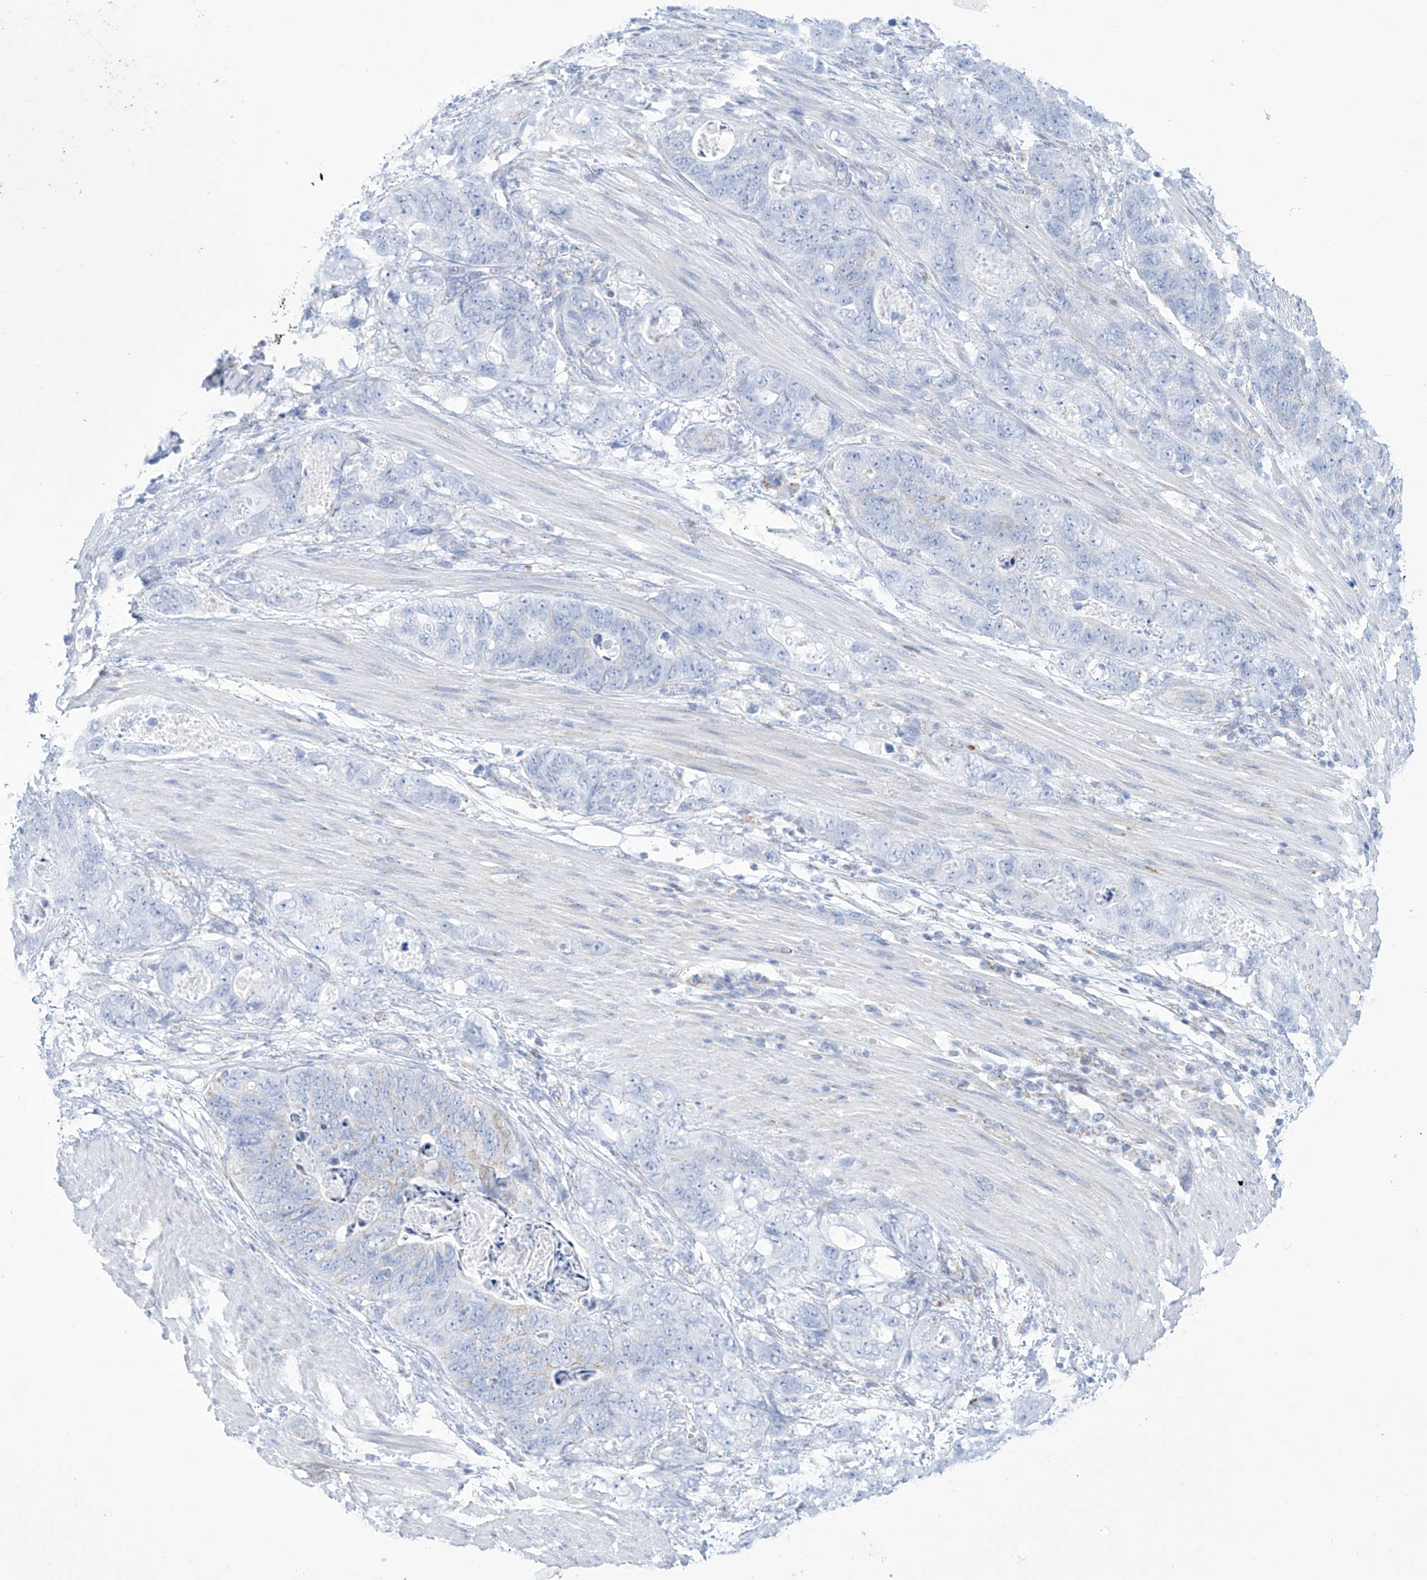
{"staining": {"intensity": "negative", "quantity": "none", "location": "none"}, "tissue": "stomach cancer", "cell_type": "Tumor cells", "image_type": "cancer", "snomed": [{"axis": "morphology", "description": "Normal tissue, NOS"}, {"axis": "morphology", "description": "Adenocarcinoma, NOS"}, {"axis": "topography", "description": "Stomach"}], "caption": "DAB (3,3'-diaminobenzidine) immunohistochemical staining of human stomach cancer (adenocarcinoma) shows no significant expression in tumor cells.", "gene": "ALDH6A1", "patient": {"sex": "female", "age": 89}}